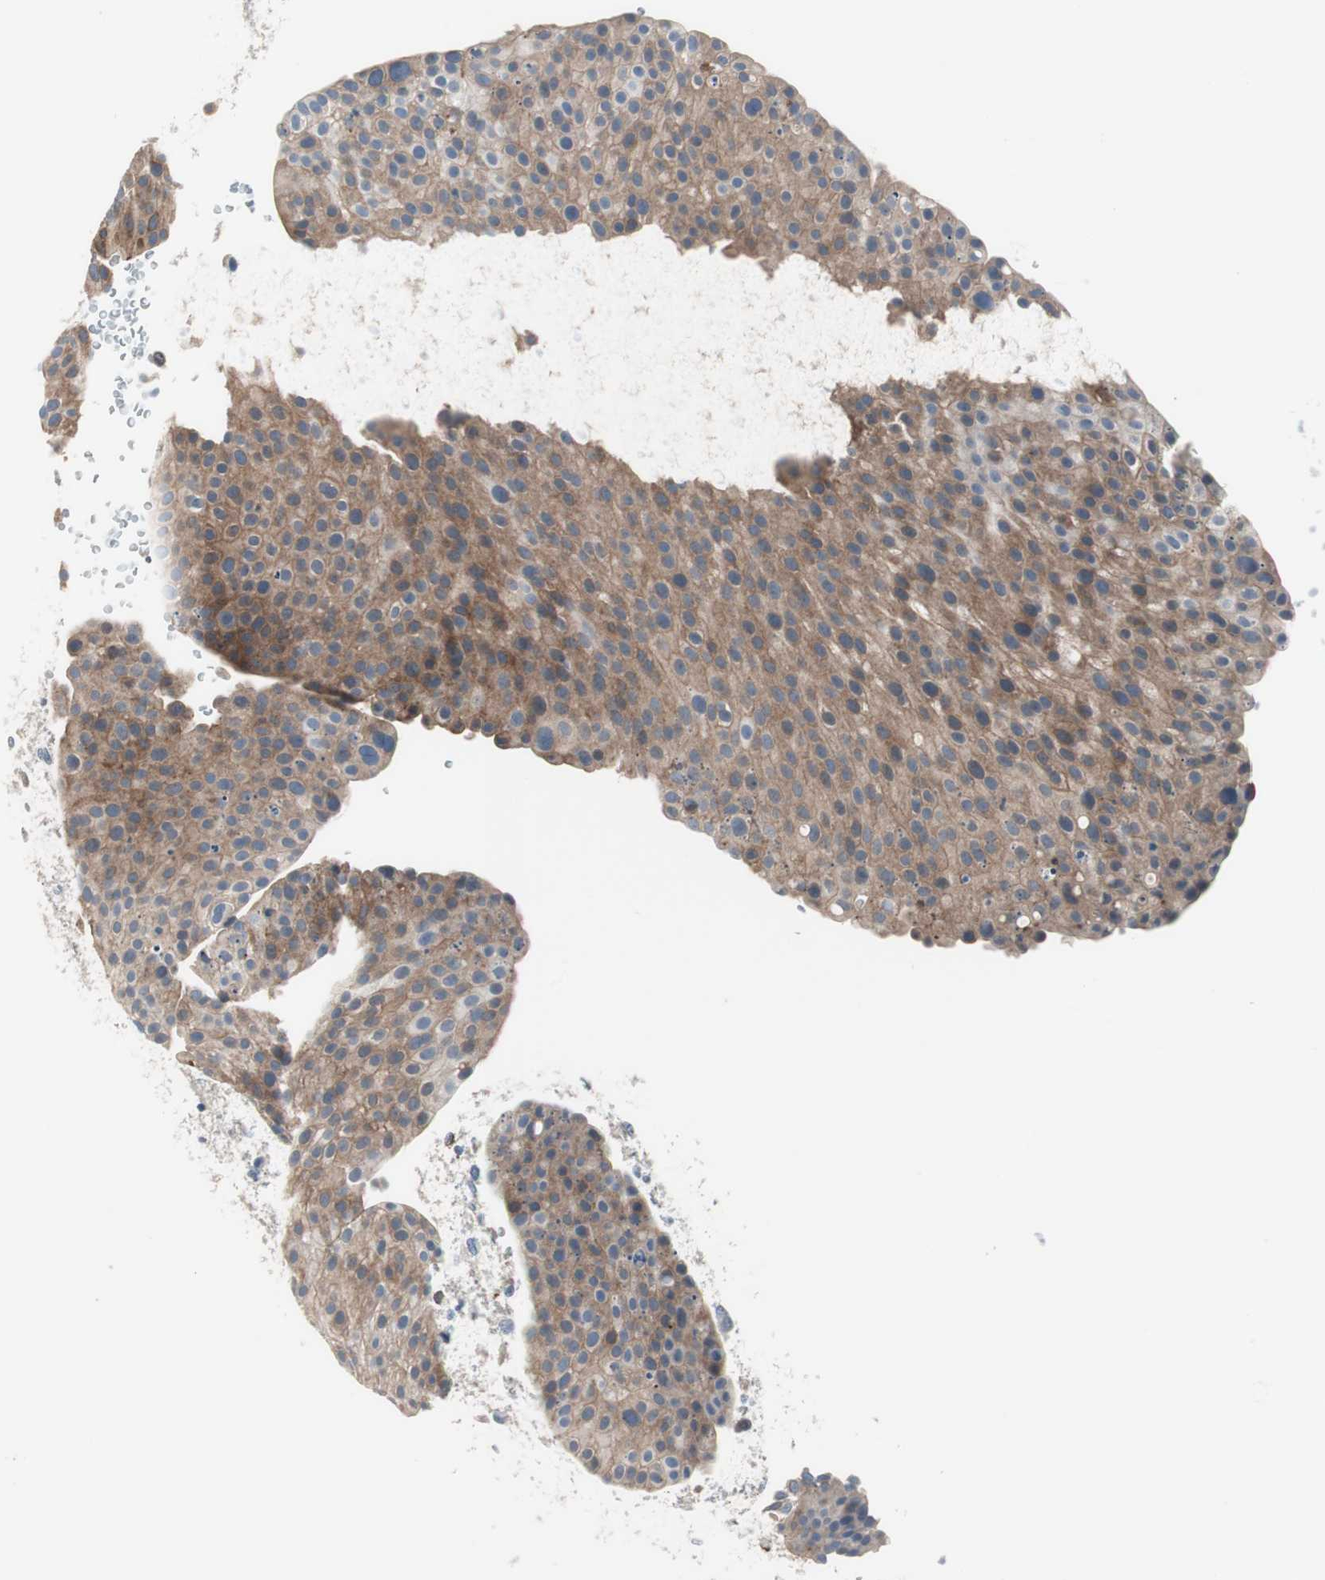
{"staining": {"intensity": "moderate", "quantity": ">75%", "location": "cytoplasmic/membranous"}, "tissue": "urothelial cancer", "cell_type": "Tumor cells", "image_type": "cancer", "snomed": [{"axis": "morphology", "description": "Urothelial carcinoma, Low grade"}, {"axis": "topography", "description": "Smooth muscle"}, {"axis": "topography", "description": "Urinary bladder"}], "caption": "High-power microscopy captured an immunohistochemistry micrograph of urothelial cancer, revealing moderate cytoplasmic/membranous expression in approximately >75% of tumor cells.", "gene": "SWAP70", "patient": {"sex": "male", "age": 60}}